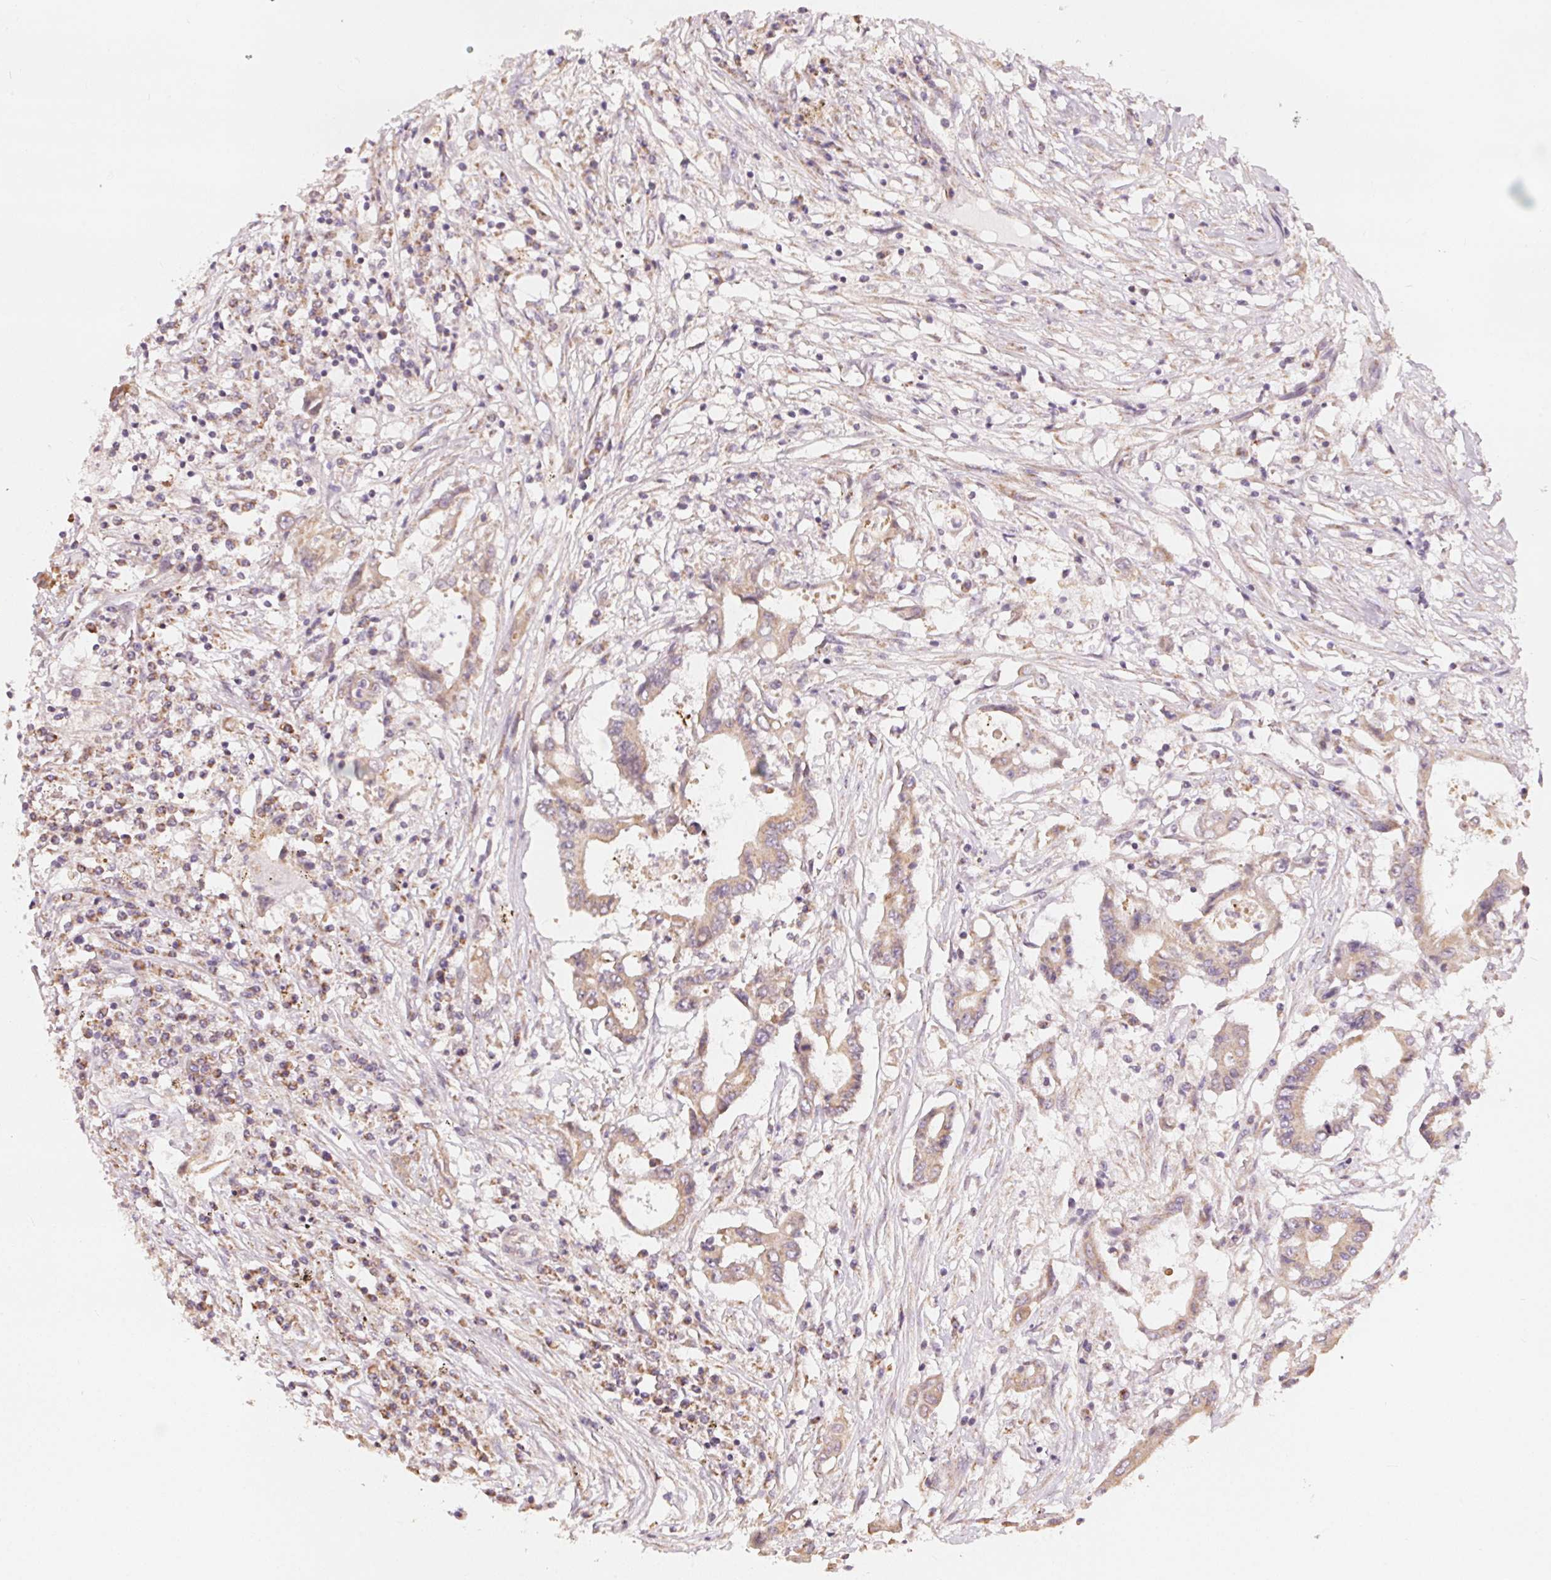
{"staining": {"intensity": "moderate", "quantity": ">75%", "location": "cytoplasmic/membranous"}, "tissue": "colorectal cancer", "cell_type": "Tumor cells", "image_type": "cancer", "snomed": [{"axis": "morphology", "description": "Adenocarcinoma, NOS"}, {"axis": "topography", "description": "Rectum"}], "caption": "Protein expression analysis of colorectal cancer reveals moderate cytoplasmic/membranous expression in approximately >75% of tumor cells.", "gene": "MATCAP1", "patient": {"sex": "male", "age": 54}}